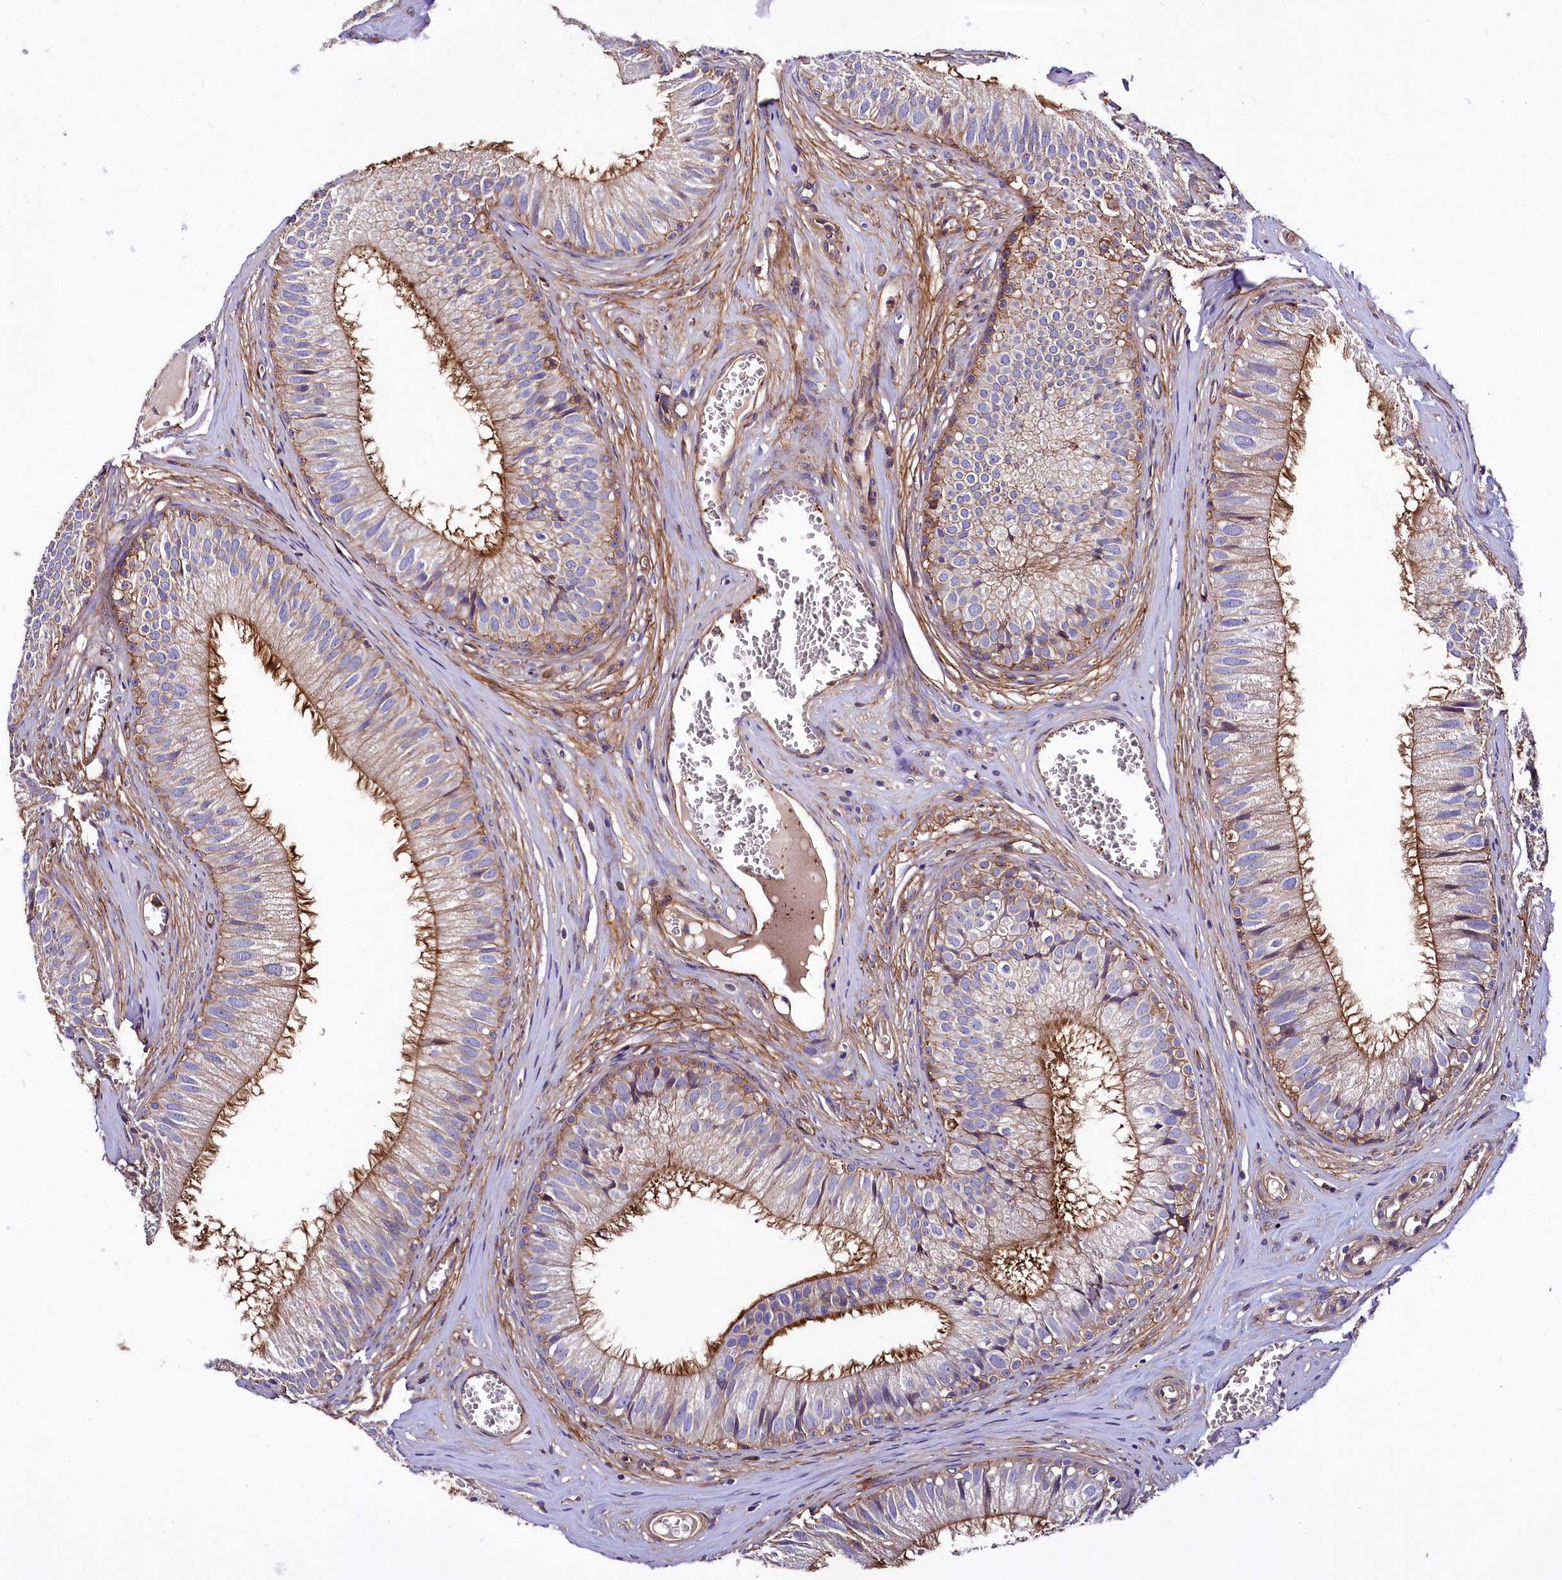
{"staining": {"intensity": "strong", "quantity": "25%-75%", "location": "cytoplasmic/membranous"}, "tissue": "epididymis", "cell_type": "Glandular cells", "image_type": "normal", "snomed": [{"axis": "morphology", "description": "Normal tissue, NOS"}, {"axis": "topography", "description": "Epididymis"}], "caption": "Brown immunohistochemical staining in normal epididymis shows strong cytoplasmic/membranous staining in approximately 25%-75% of glandular cells. Using DAB (3,3'-diaminobenzidine) (brown) and hematoxylin (blue) stains, captured at high magnification using brightfield microscopy.", "gene": "ANO6", "patient": {"sex": "male", "age": 36}}